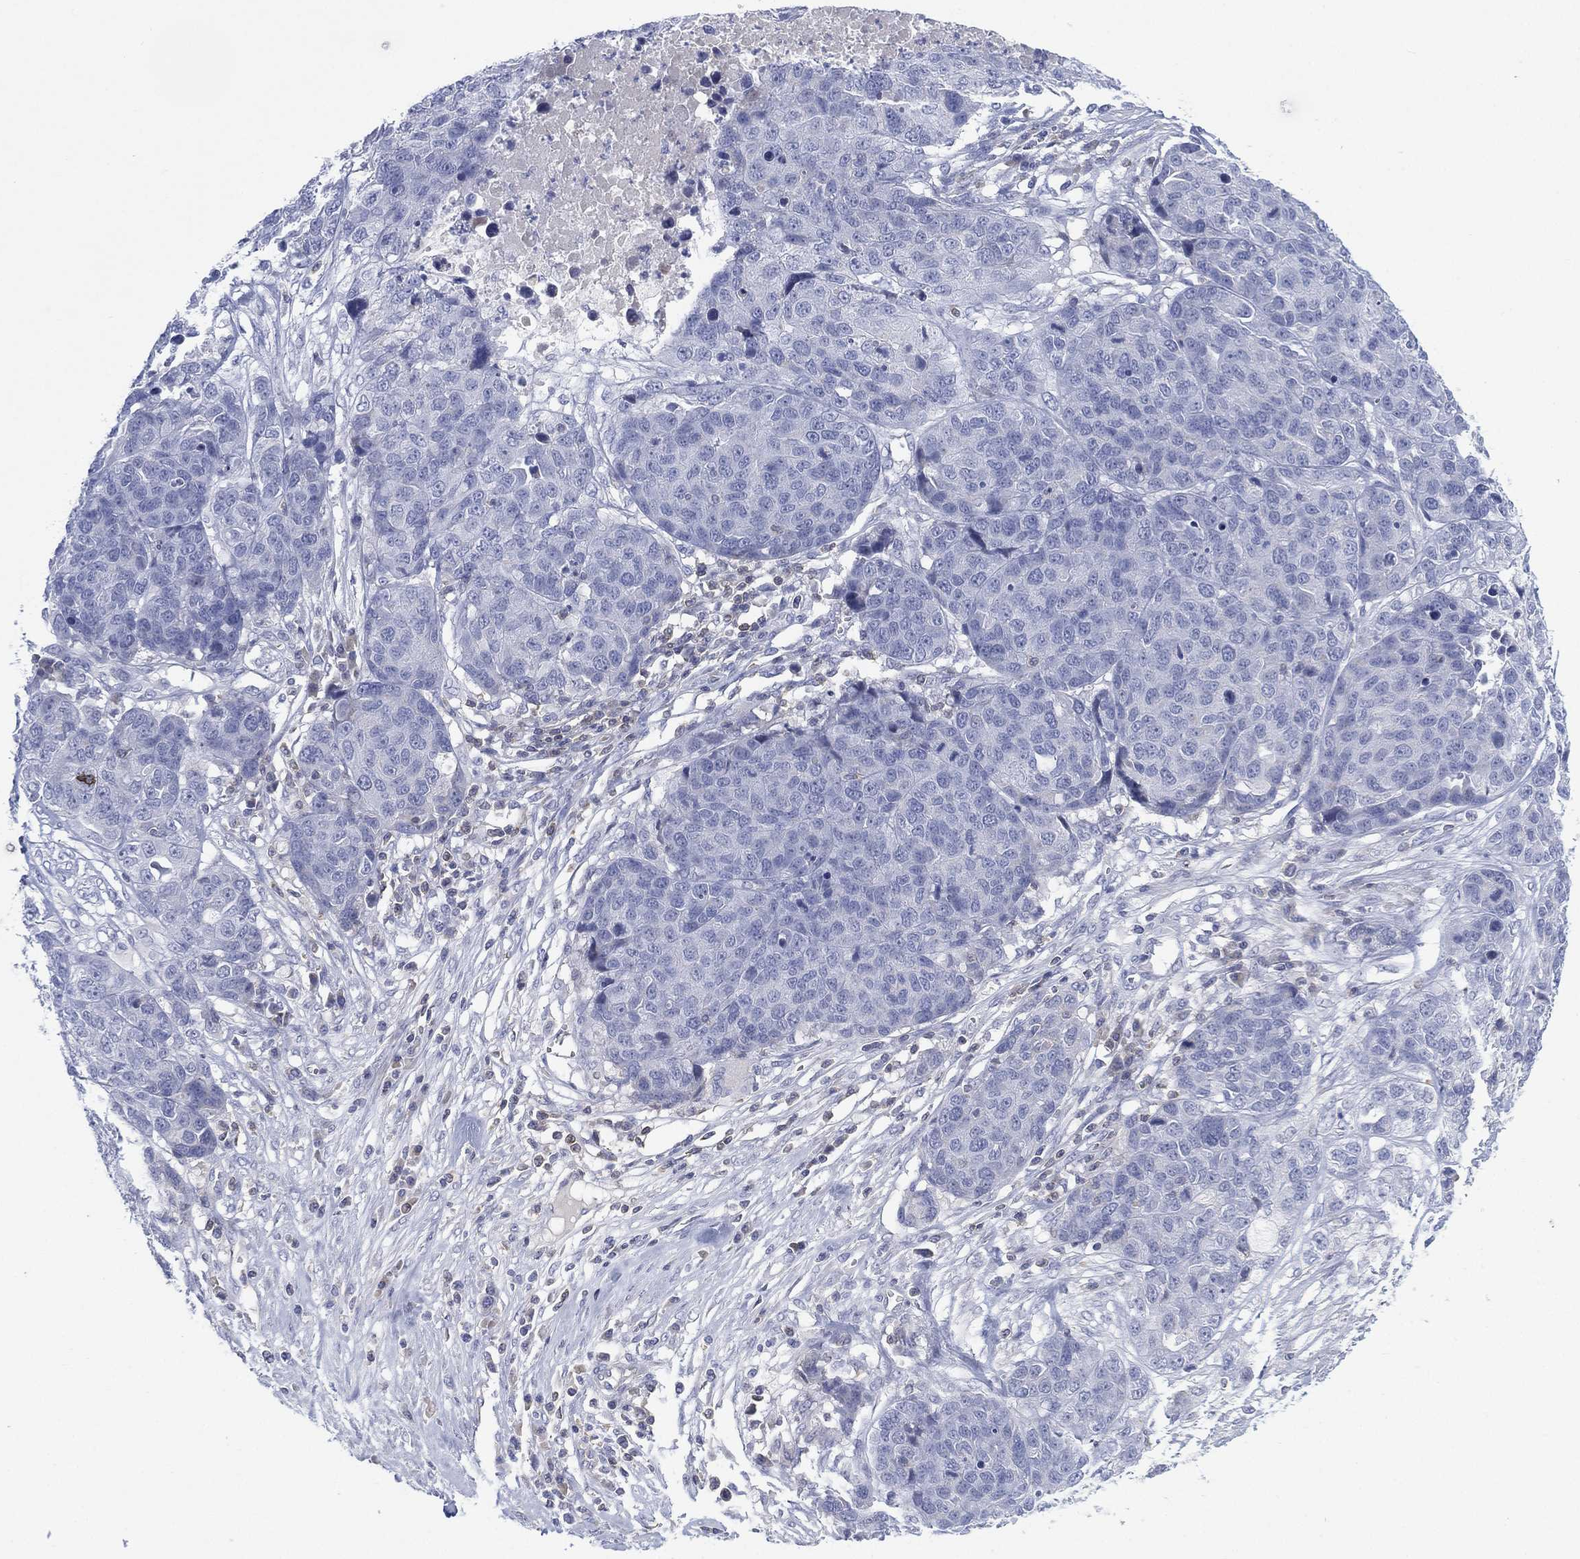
{"staining": {"intensity": "negative", "quantity": "none", "location": "none"}, "tissue": "ovarian cancer", "cell_type": "Tumor cells", "image_type": "cancer", "snomed": [{"axis": "morphology", "description": "Cystadenocarcinoma, serous, NOS"}, {"axis": "topography", "description": "Ovary"}], "caption": "An IHC micrograph of serous cystadenocarcinoma (ovarian) is shown. There is no staining in tumor cells of serous cystadenocarcinoma (ovarian).", "gene": "SEPTIN1", "patient": {"sex": "female", "age": 87}}